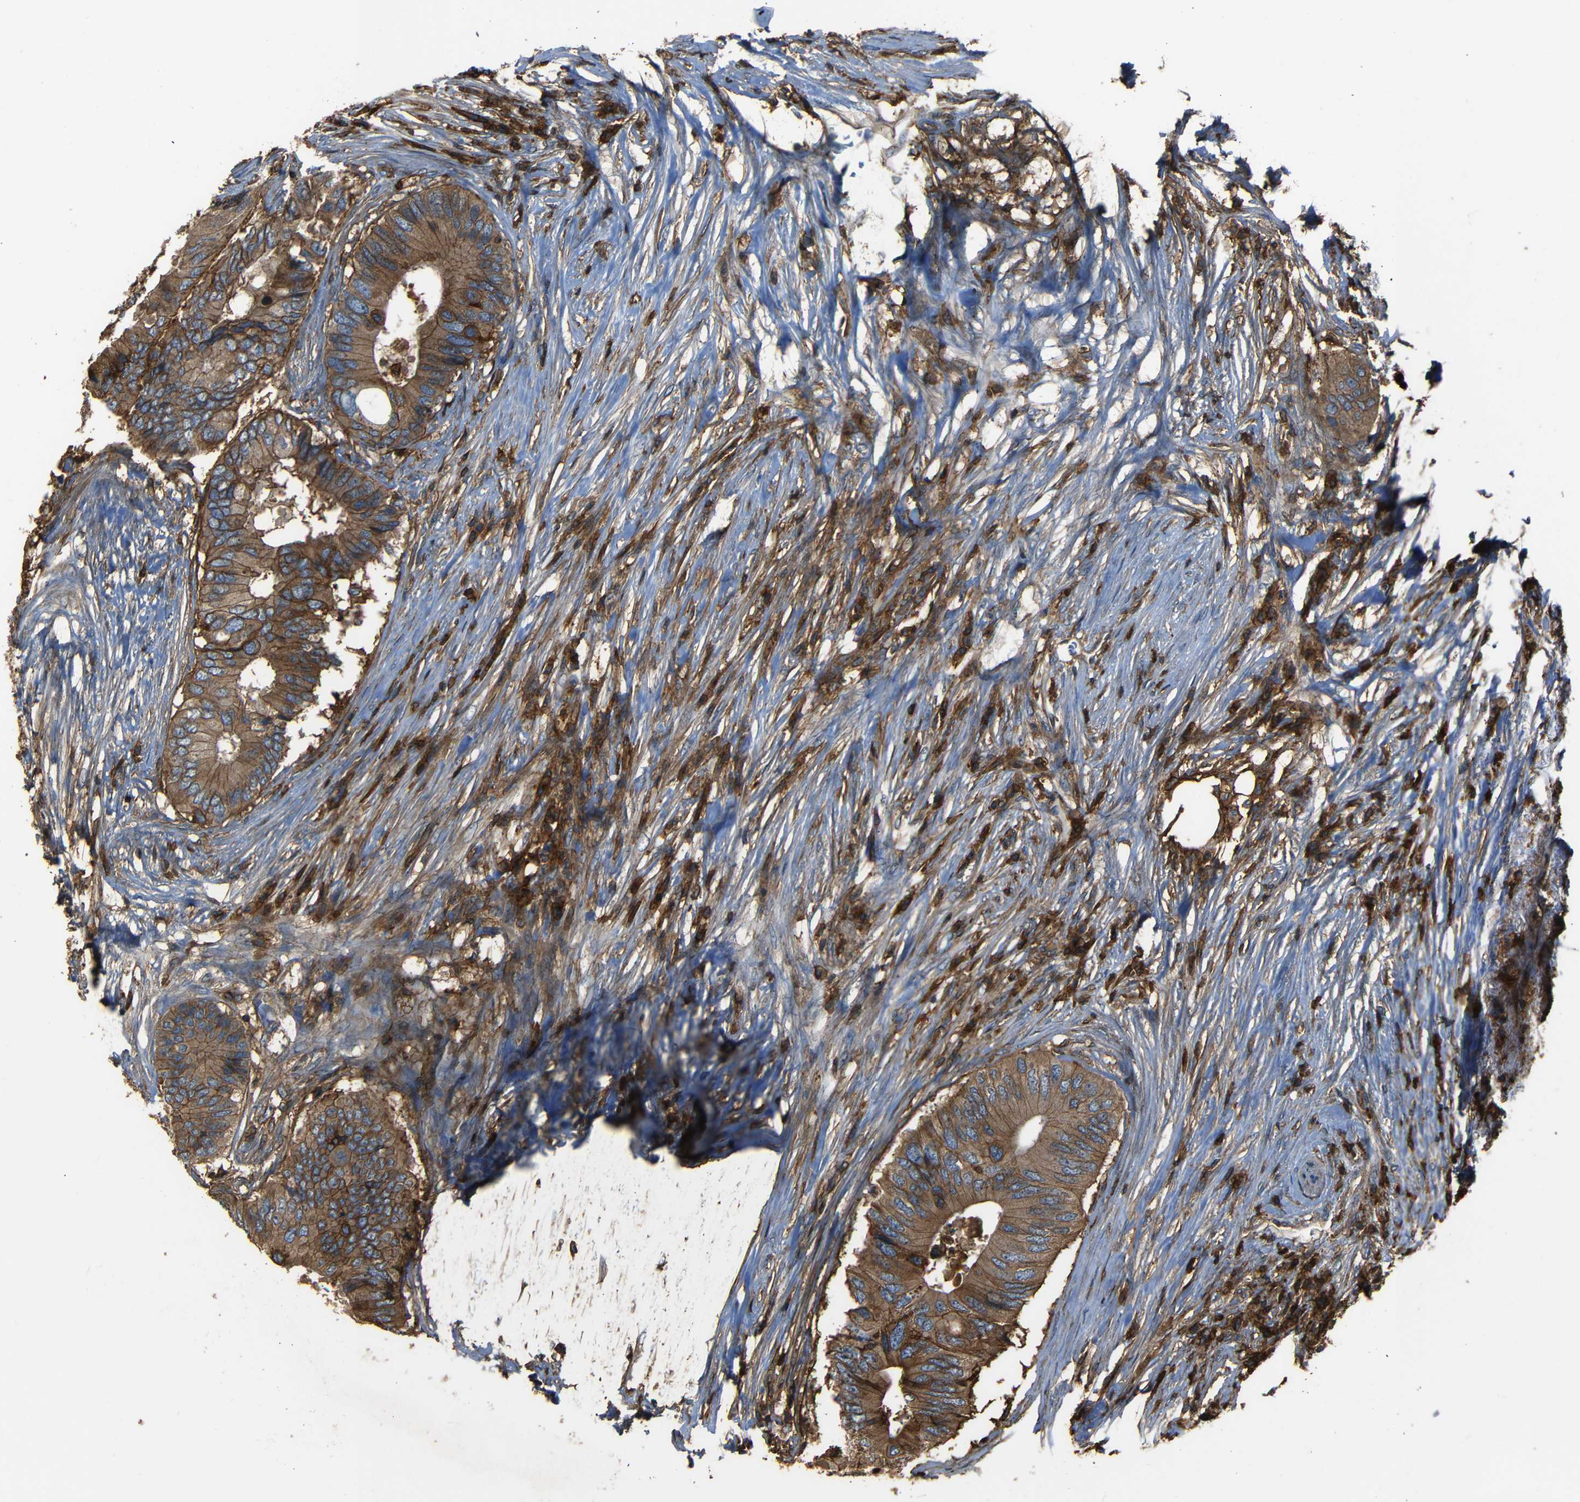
{"staining": {"intensity": "moderate", "quantity": ">75%", "location": "cytoplasmic/membranous"}, "tissue": "colorectal cancer", "cell_type": "Tumor cells", "image_type": "cancer", "snomed": [{"axis": "morphology", "description": "Adenocarcinoma, NOS"}, {"axis": "topography", "description": "Colon"}], "caption": "Adenocarcinoma (colorectal) stained for a protein reveals moderate cytoplasmic/membranous positivity in tumor cells.", "gene": "ADGRE5", "patient": {"sex": "male", "age": 71}}